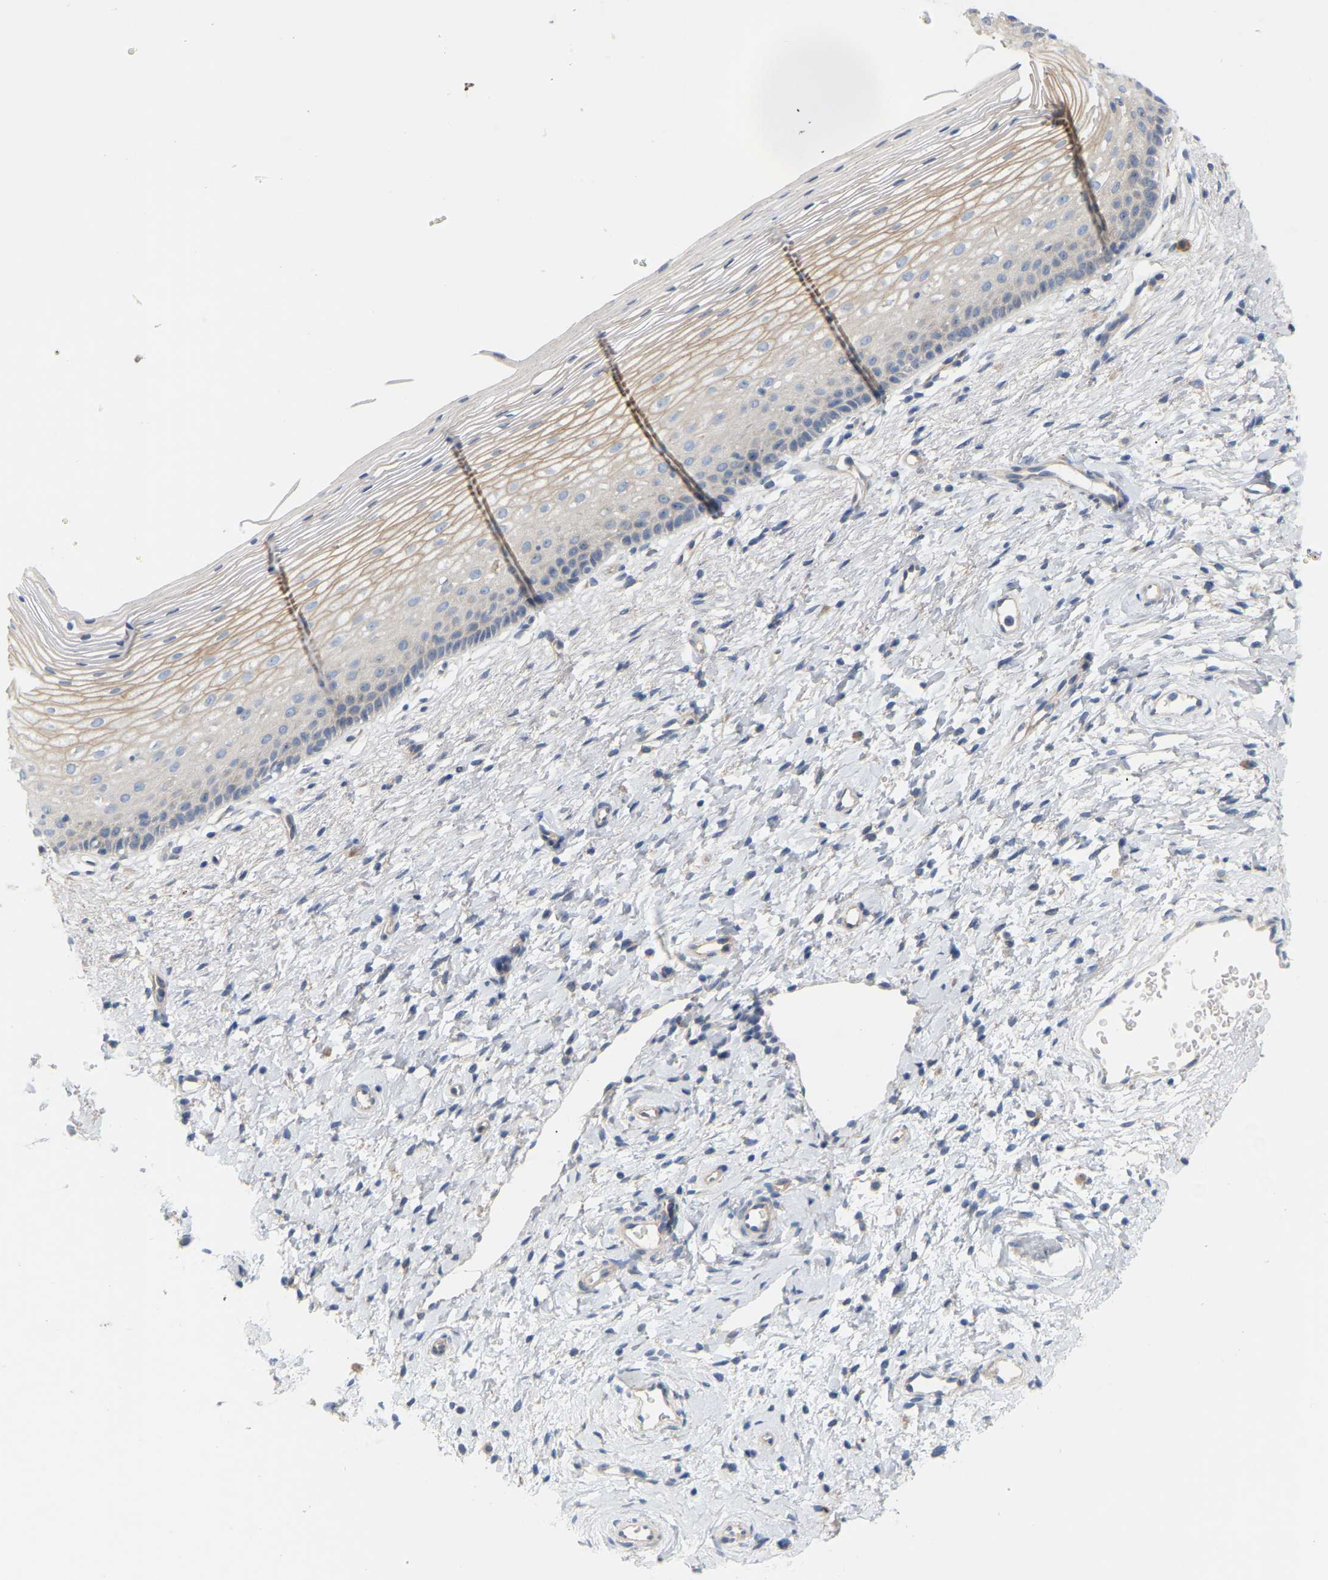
{"staining": {"intensity": "weak", "quantity": "<25%", "location": "cytoplasmic/membranous"}, "tissue": "cervix", "cell_type": "Glandular cells", "image_type": "normal", "snomed": [{"axis": "morphology", "description": "Normal tissue, NOS"}, {"axis": "topography", "description": "Cervix"}], "caption": "High power microscopy image of an immunohistochemistry (IHC) histopathology image of unremarkable cervix, revealing no significant expression in glandular cells. (DAB IHC visualized using brightfield microscopy, high magnification).", "gene": "MINDY4", "patient": {"sex": "female", "age": 72}}